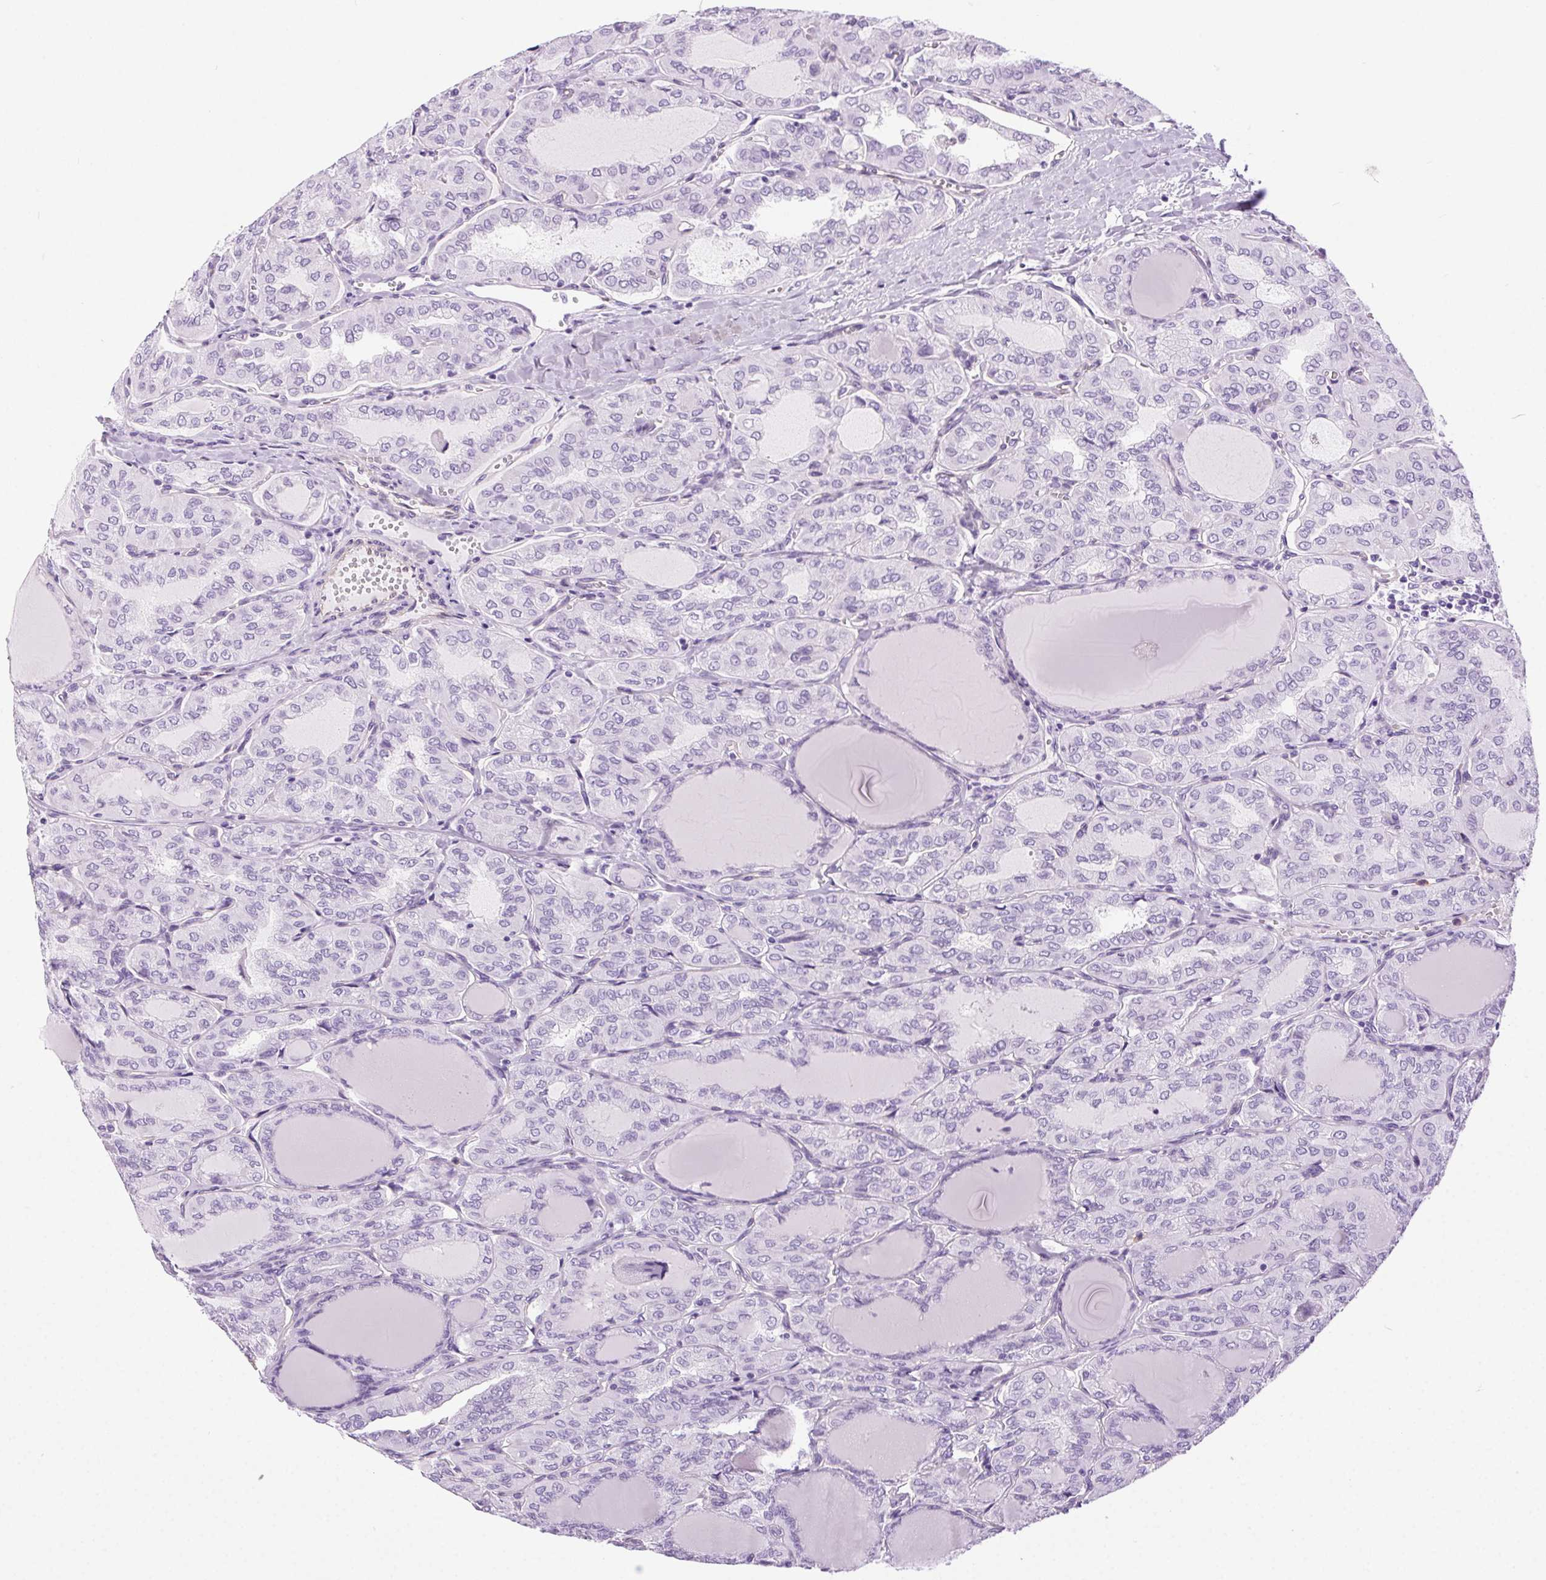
{"staining": {"intensity": "negative", "quantity": "none", "location": "none"}, "tissue": "thyroid cancer", "cell_type": "Tumor cells", "image_type": "cancer", "snomed": [{"axis": "morphology", "description": "Papillary adenocarcinoma, NOS"}, {"axis": "topography", "description": "Thyroid gland"}], "caption": "Immunohistochemistry (IHC) micrograph of neoplastic tissue: human thyroid papillary adenocarcinoma stained with DAB (3,3'-diaminobenzidine) demonstrates no significant protein staining in tumor cells.", "gene": "SHCBP1L", "patient": {"sex": "male", "age": 20}}